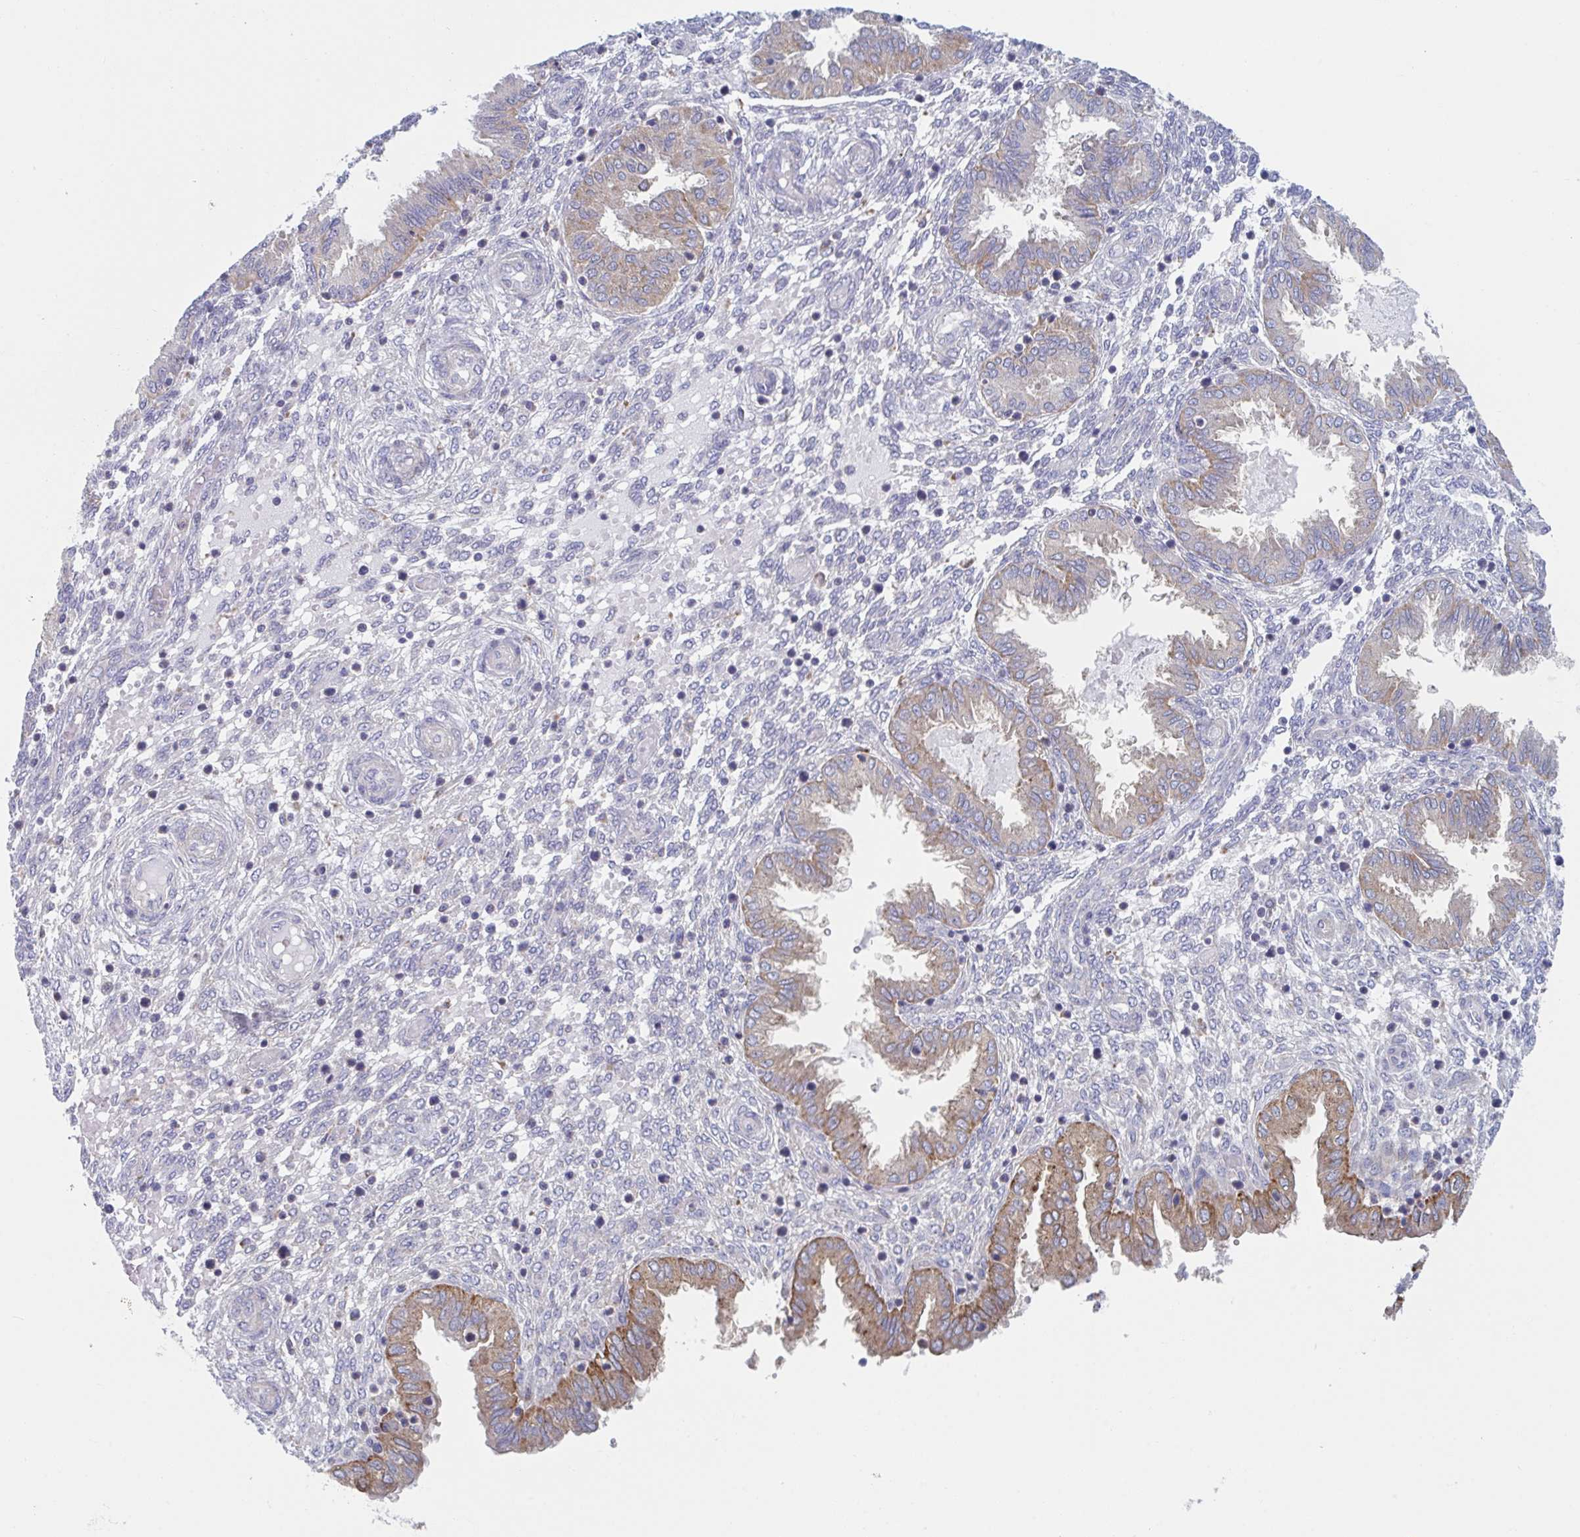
{"staining": {"intensity": "negative", "quantity": "none", "location": "none"}, "tissue": "endometrium", "cell_type": "Cells in endometrial stroma", "image_type": "normal", "snomed": [{"axis": "morphology", "description": "Normal tissue, NOS"}, {"axis": "topography", "description": "Endometrium"}], "caption": "This is an IHC micrograph of unremarkable endometrium. There is no staining in cells in endometrial stroma.", "gene": "NIPSNAP1", "patient": {"sex": "female", "age": 33}}